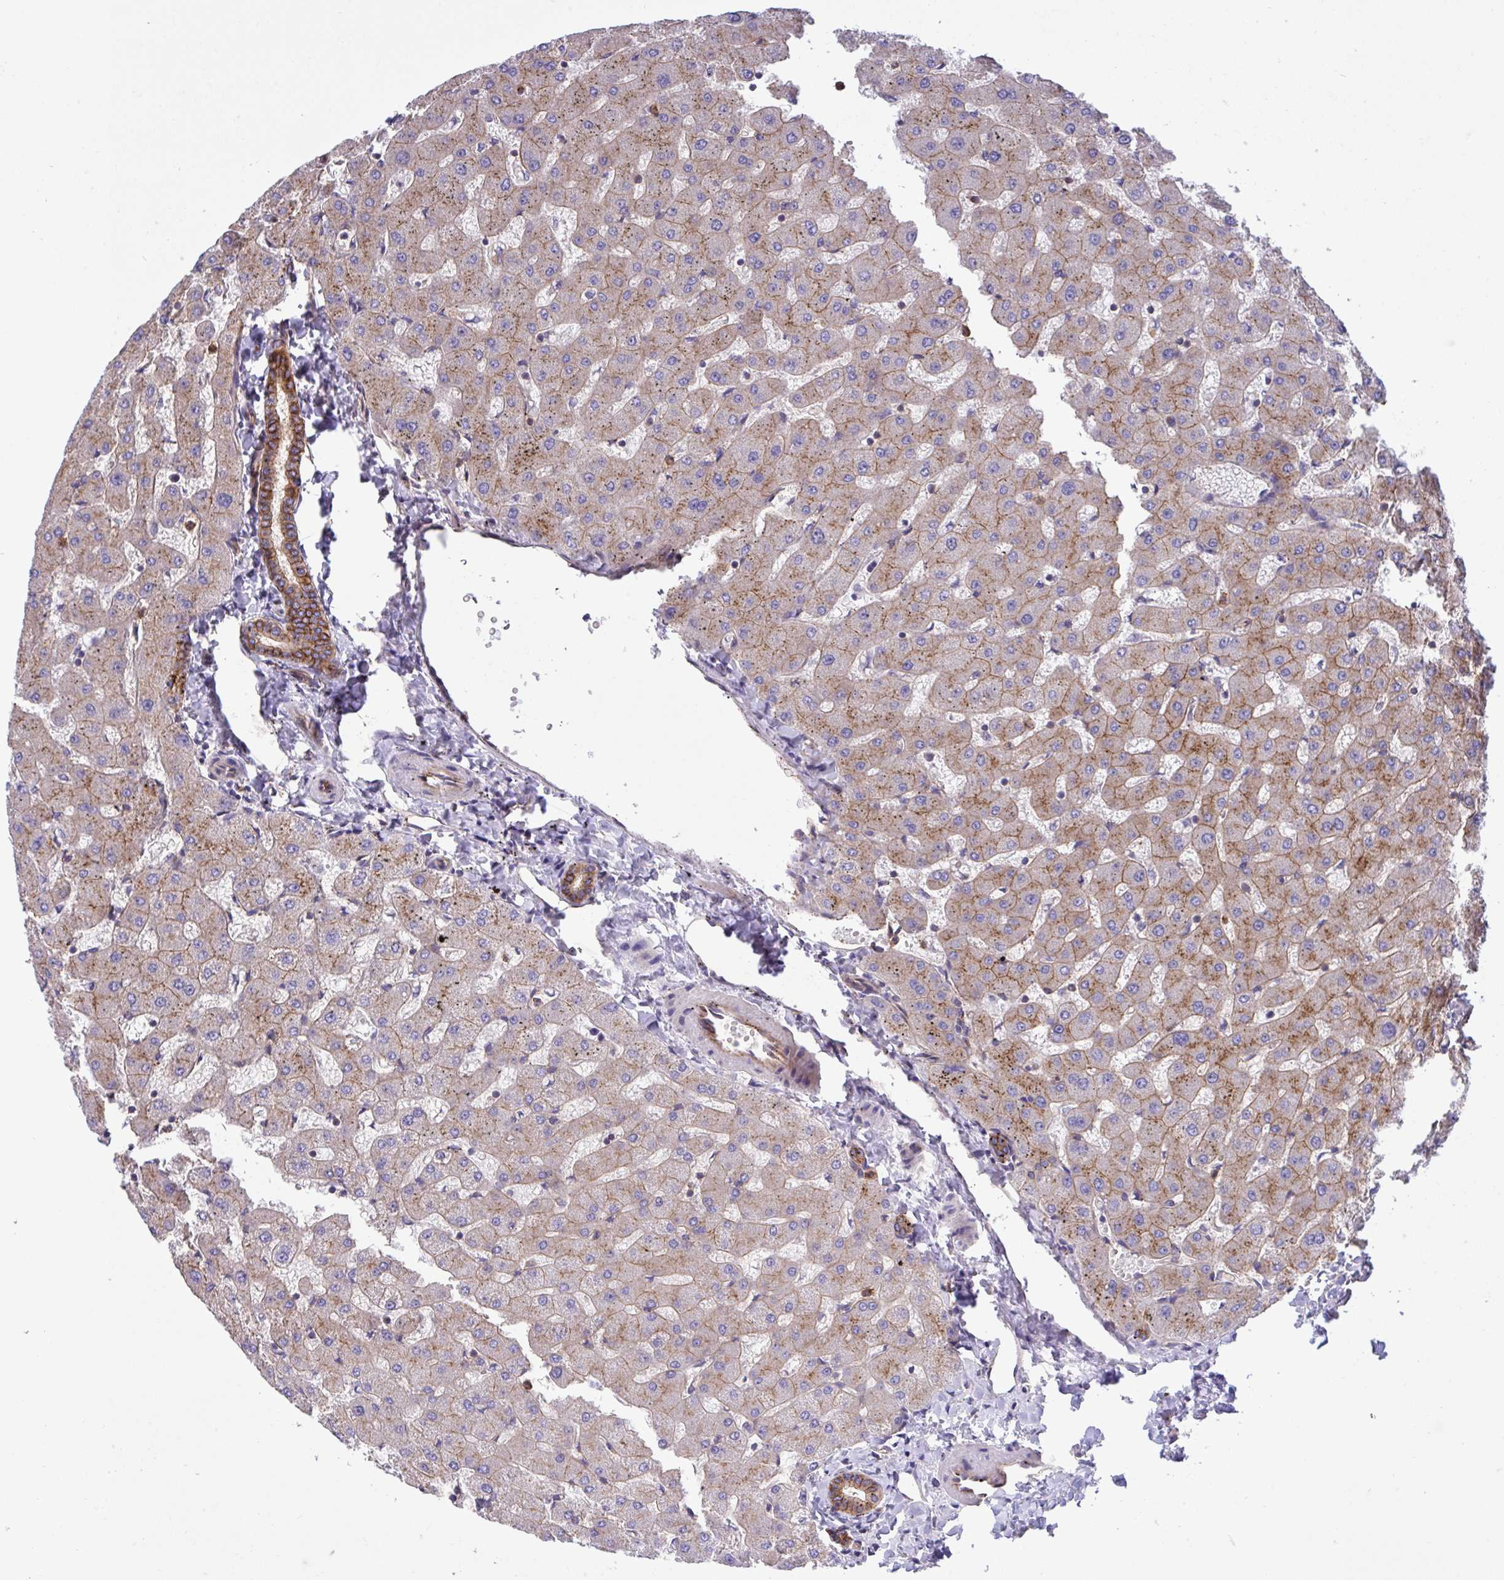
{"staining": {"intensity": "strong", "quantity": ">75%", "location": "cytoplasmic/membranous"}, "tissue": "liver", "cell_type": "Cholangiocytes", "image_type": "normal", "snomed": [{"axis": "morphology", "description": "Normal tissue, NOS"}, {"axis": "topography", "description": "Liver"}], "caption": "A high-resolution histopathology image shows immunohistochemistry staining of benign liver, which demonstrates strong cytoplasmic/membranous expression in about >75% of cholangiocytes.", "gene": "C4orf36", "patient": {"sex": "female", "age": 63}}